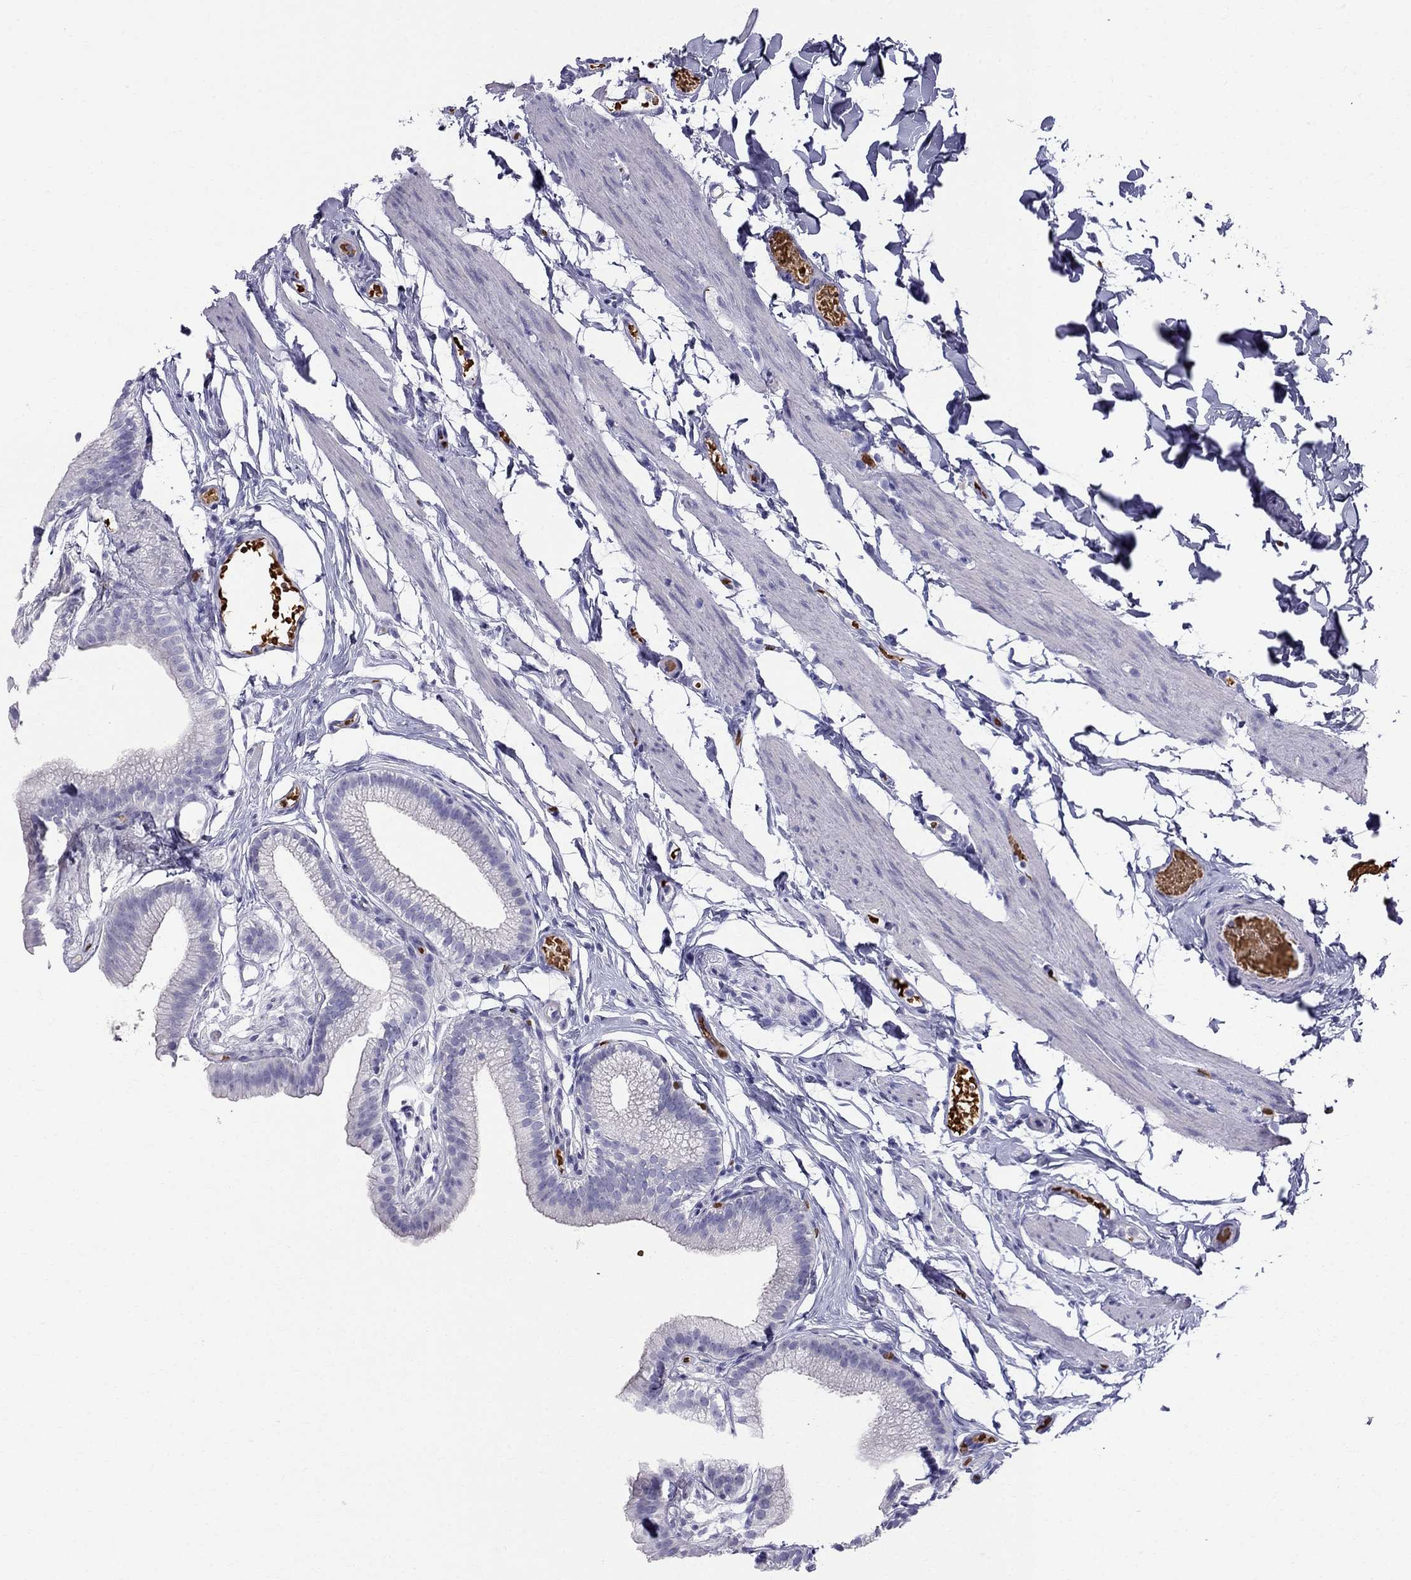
{"staining": {"intensity": "negative", "quantity": "none", "location": "none"}, "tissue": "gallbladder", "cell_type": "Glandular cells", "image_type": "normal", "snomed": [{"axis": "morphology", "description": "Normal tissue, NOS"}, {"axis": "topography", "description": "Gallbladder"}], "caption": "Photomicrograph shows no significant protein staining in glandular cells of normal gallbladder.", "gene": "DNAAF6", "patient": {"sex": "female", "age": 45}}